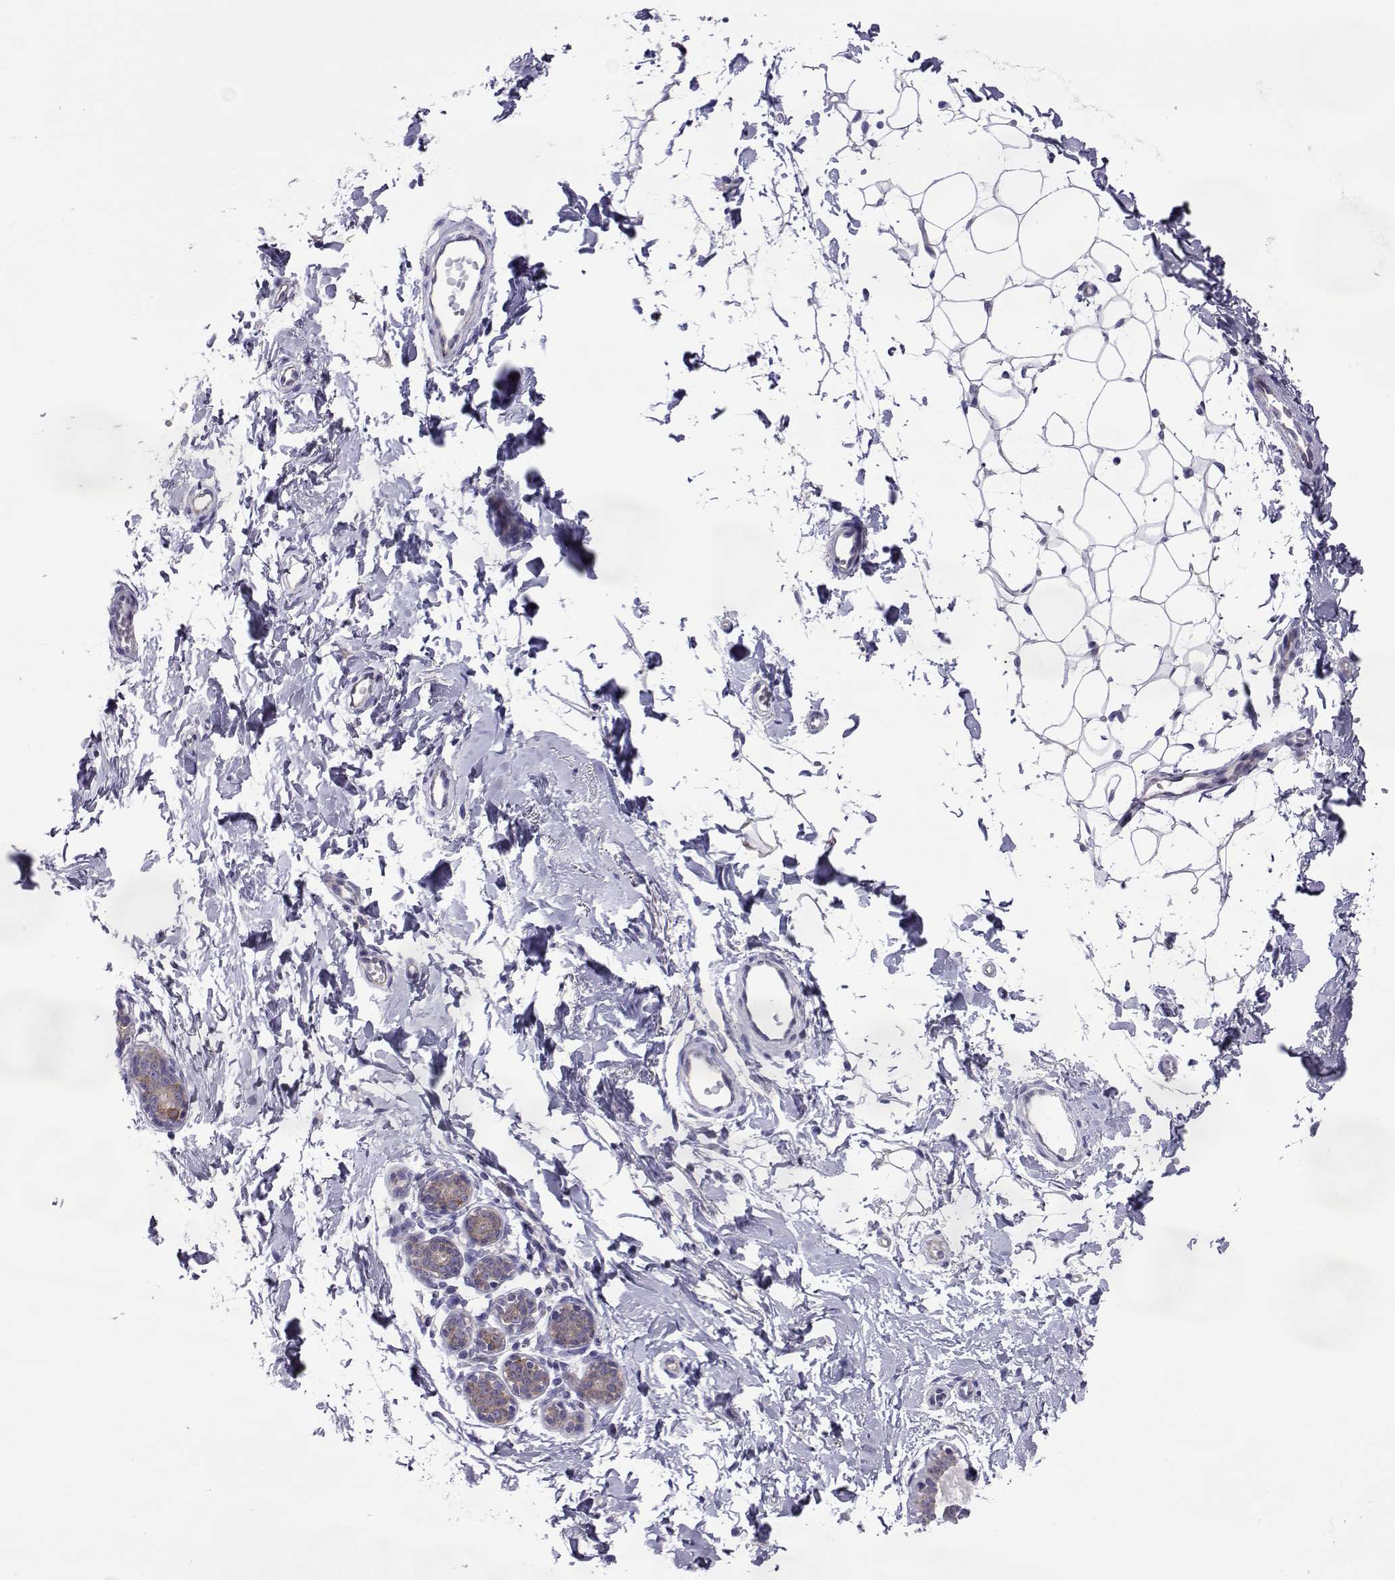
{"staining": {"intensity": "negative", "quantity": "none", "location": "none"}, "tissue": "breast", "cell_type": "Adipocytes", "image_type": "normal", "snomed": [{"axis": "morphology", "description": "Normal tissue, NOS"}, {"axis": "topography", "description": "Breast"}], "caption": "DAB (3,3'-diaminobenzidine) immunohistochemical staining of benign human breast displays no significant expression in adipocytes. (DAB immunohistochemistry (IHC) with hematoxylin counter stain).", "gene": "COL22A1", "patient": {"sex": "female", "age": 37}}